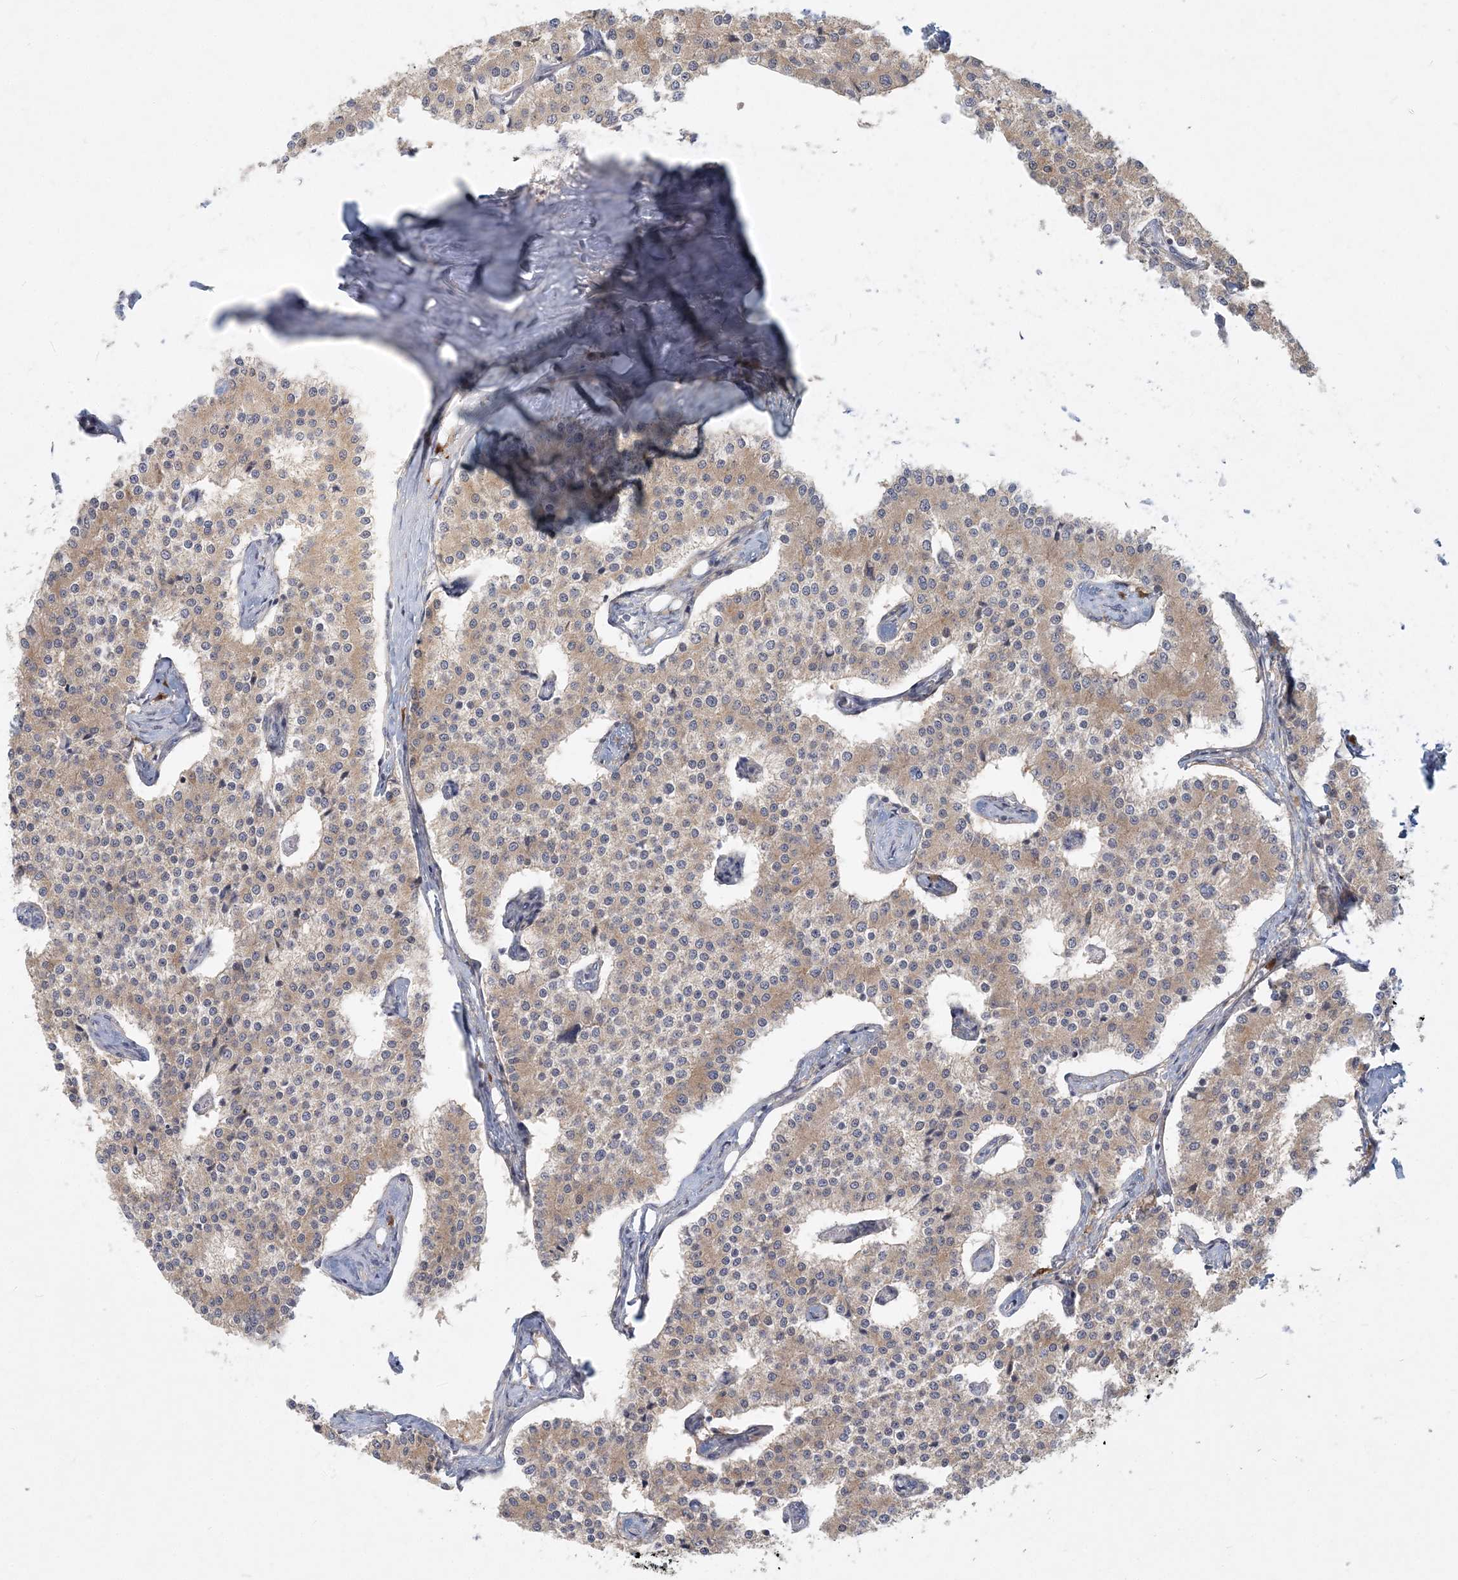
{"staining": {"intensity": "weak", "quantity": "<25%", "location": "cytoplasmic/membranous"}, "tissue": "carcinoid", "cell_type": "Tumor cells", "image_type": "cancer", "snomed": [{"axis": "morphology", "description": "Carcinoid, malignant, NOS"}, {"axis": "topography", "description": "Colon"}], "caption": "High magnification brightfield microscopy of malignant carcinoid stained with DAB (brown) and counterstained with hematoxylin (blue): tumor cells show no significant positivity.", "gene": "GMPPA", "patient": {"sex": "female", "age": 52}}